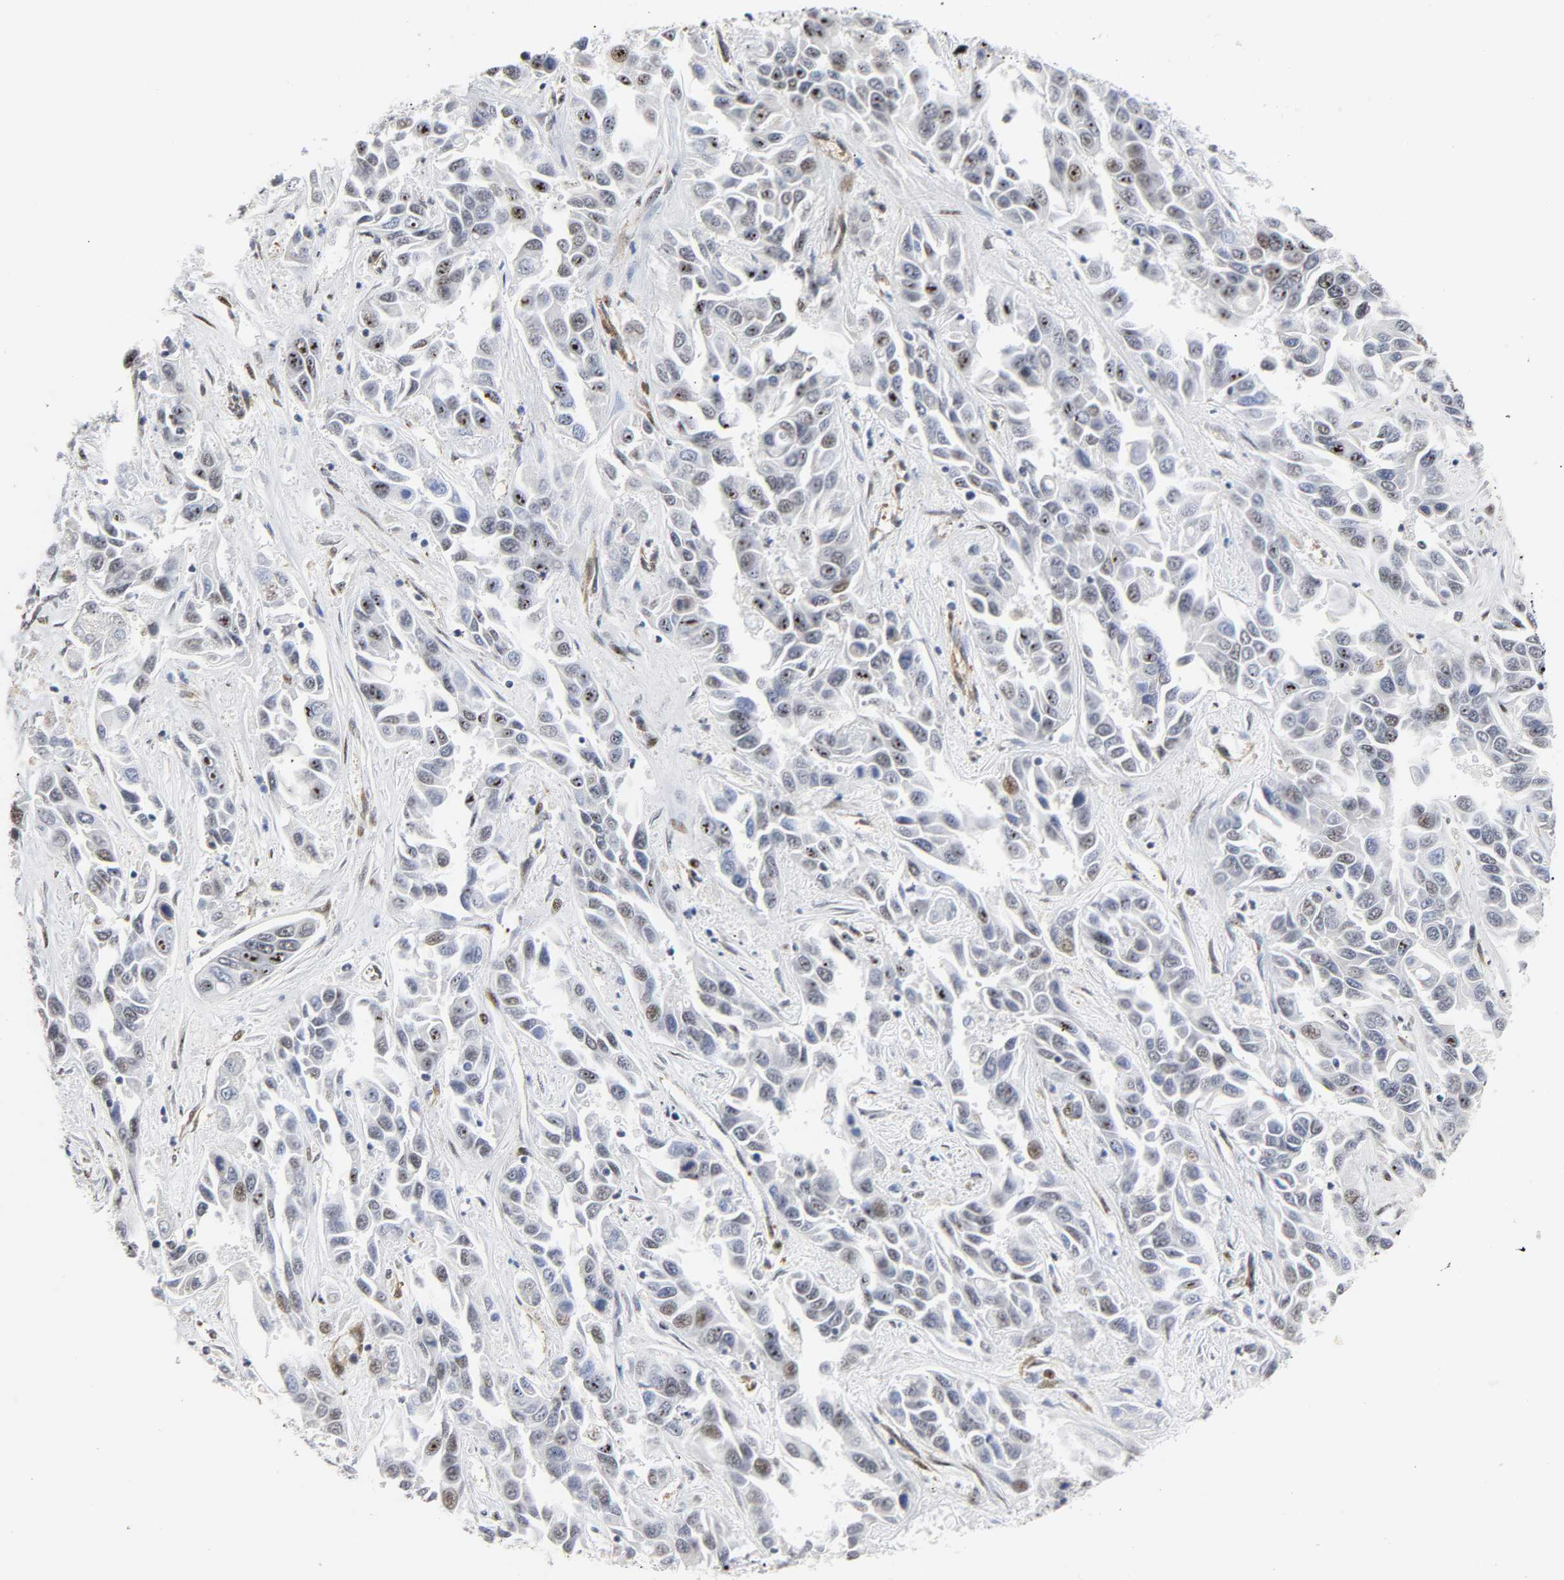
{"staining": {"intensity": "negative", "quantity": "none", "location": "none"}, "tissue": "liver cancer", "cell_type": "Tumor cells", "image_type": "cancer", "snomed": [{"axis": "morphology", "description": "Cholangiocarcinoma"}, {"axis": "topography", "description": "Liver"}], "caption": "Immunohistochemistry (IHC) image of neoplastic tissue: human cholangiocarcinoma (liver) stained with DAB reveals no significant protein positivity in tumor cells.", "gene": "DOCK1", "patient": {"sex": "female", "age": 52}}